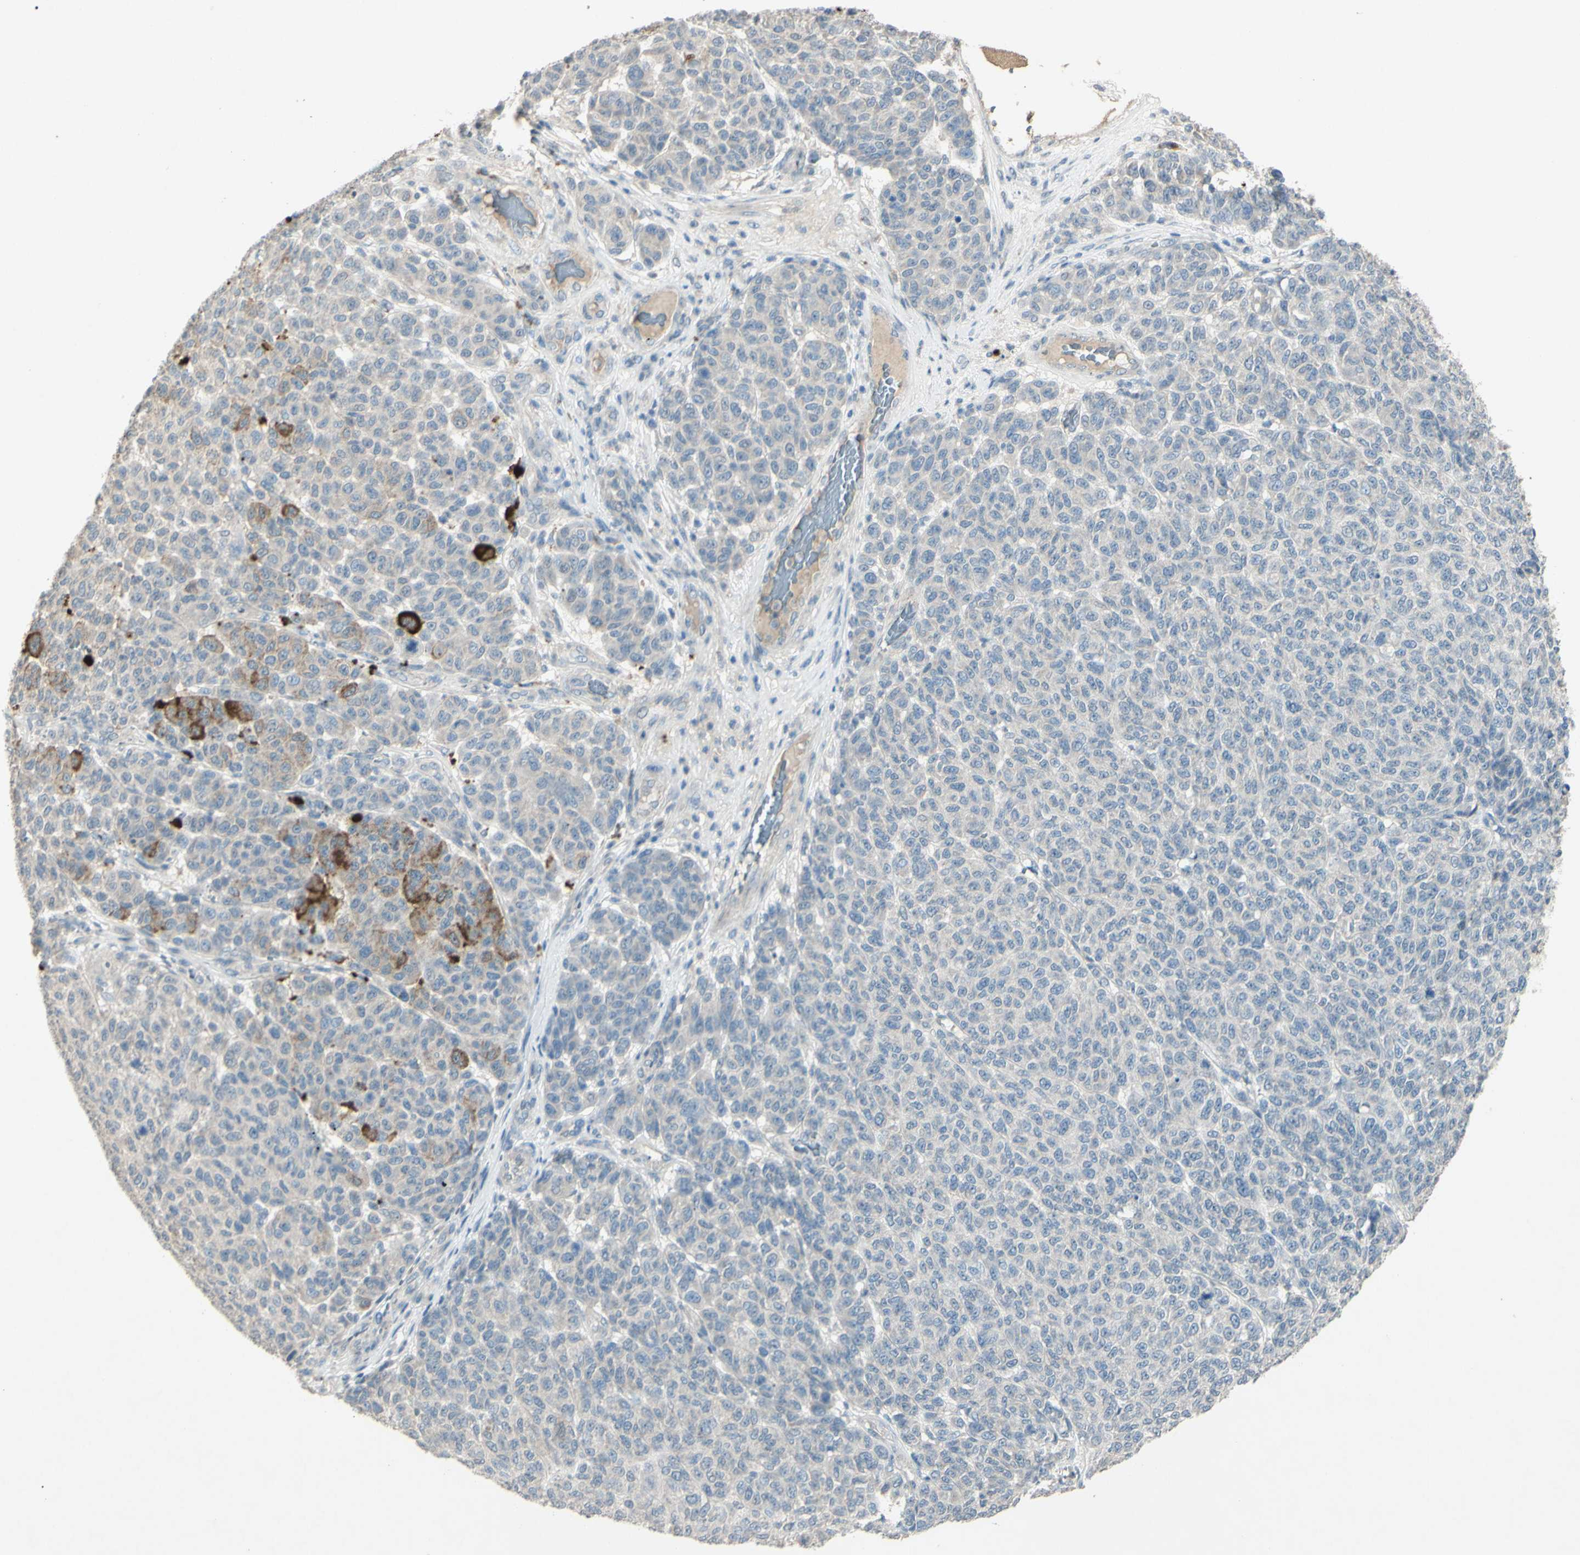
{"staining": {"intensity": "negative", "quantity": "none", "location": "none"}, "tissue": "melanoma", "cell_type": "Tumor cells", "image_type": "cancer", "snomed": [{"axis": "morphology", "description": "Malignant melanoma, NOS"}, {"axis": "topography", "description": "Skin"}], "caption": "Tumor cells show no significant protein positivity in melanoma.", "gene": "TIMM21", "patient": {"sex": "male", "age": 59}}